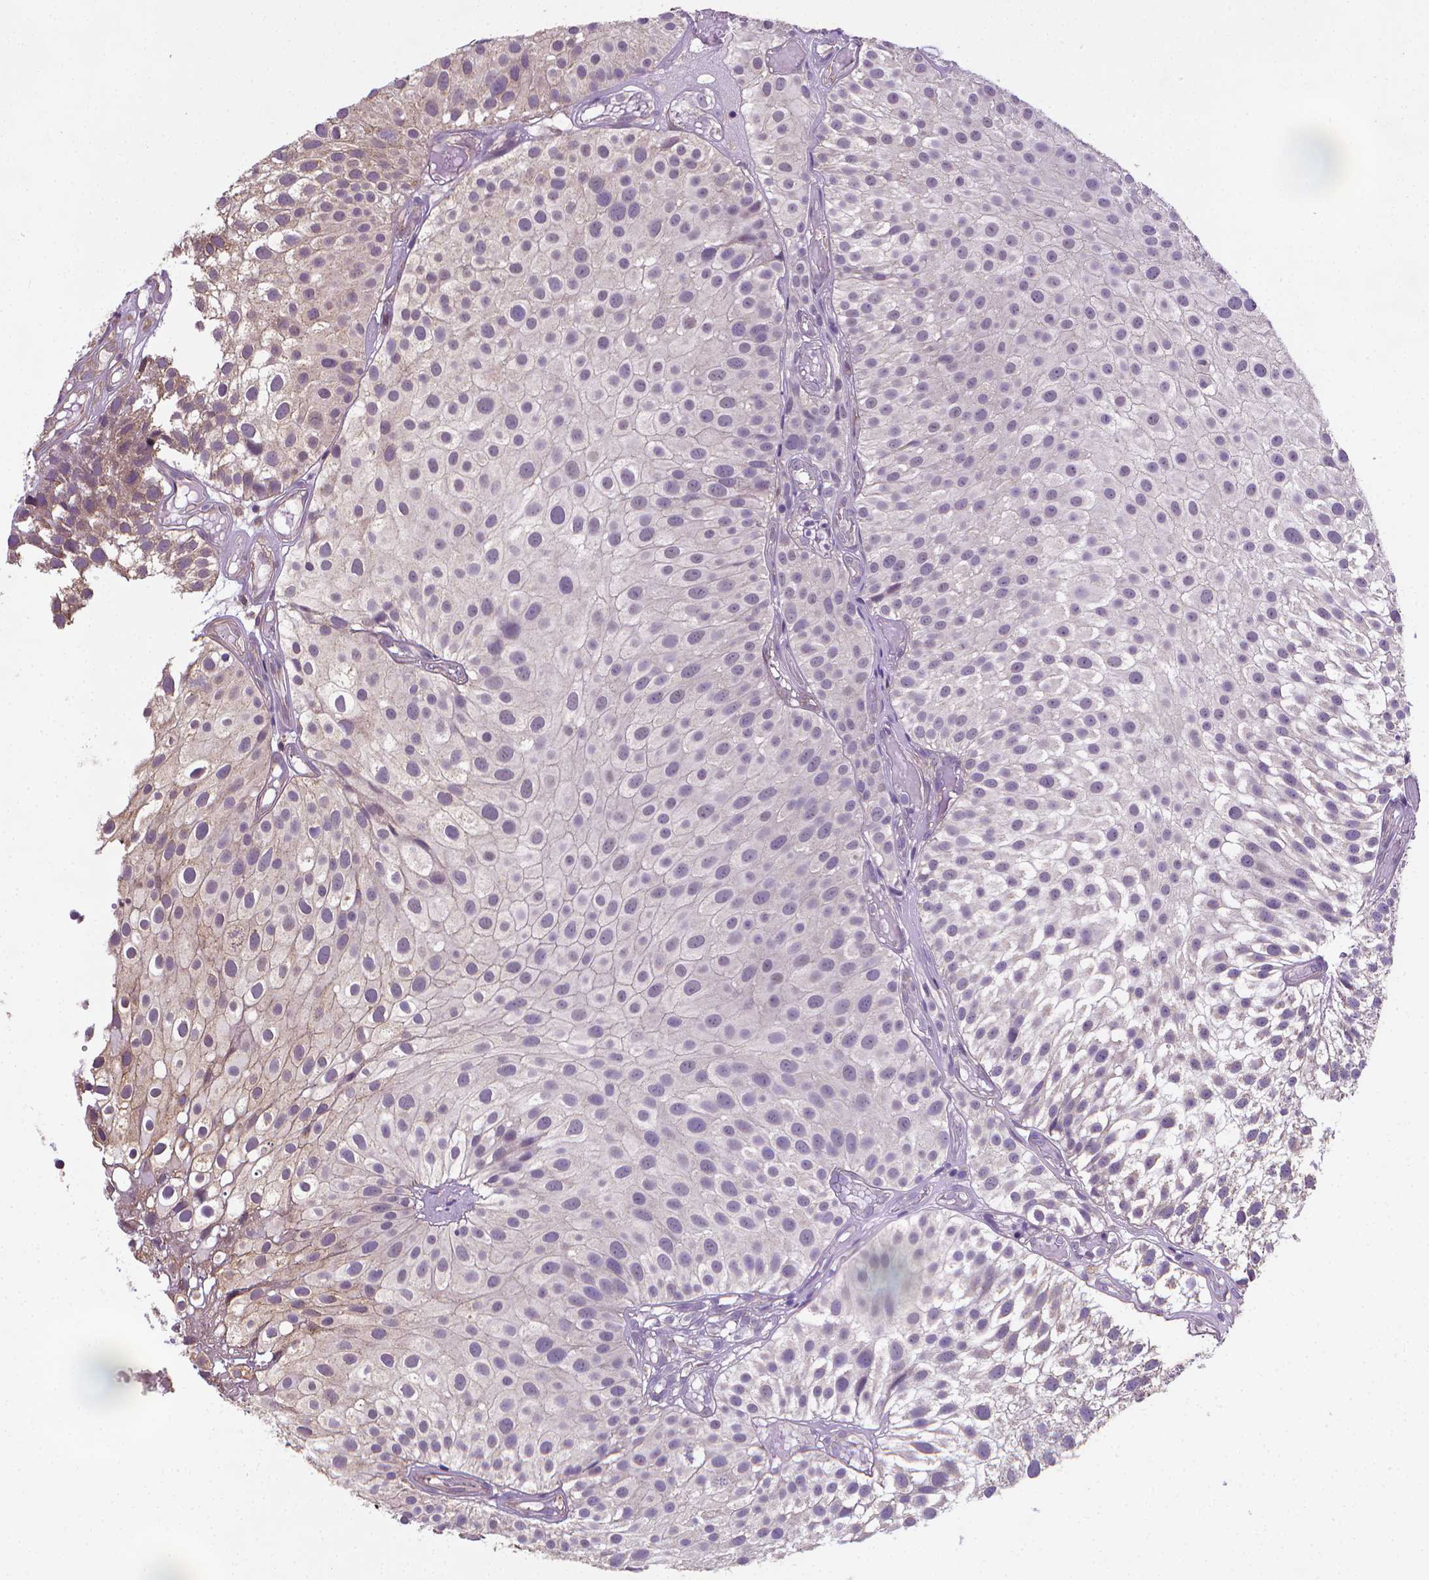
{"staining": {"intensity": "weak", "quantity": "<25%", "location": "cytoplasmic/membranous"}, "tissue": "urothelial cancer", "cell_type": "Tumor cells", "image_type": "cancer", "snomed": [{"axis": "morphology", "description": "Urothelial carcinoma, Low grade"}, {"axis": "topography", "description": "Urinary bladder"}], "caption": "Tumor cells show no significant protein staining in low-grade urothelial carcinoma.", "gene": "GPR63", "patient": {"sex": "male", "age": 79}}